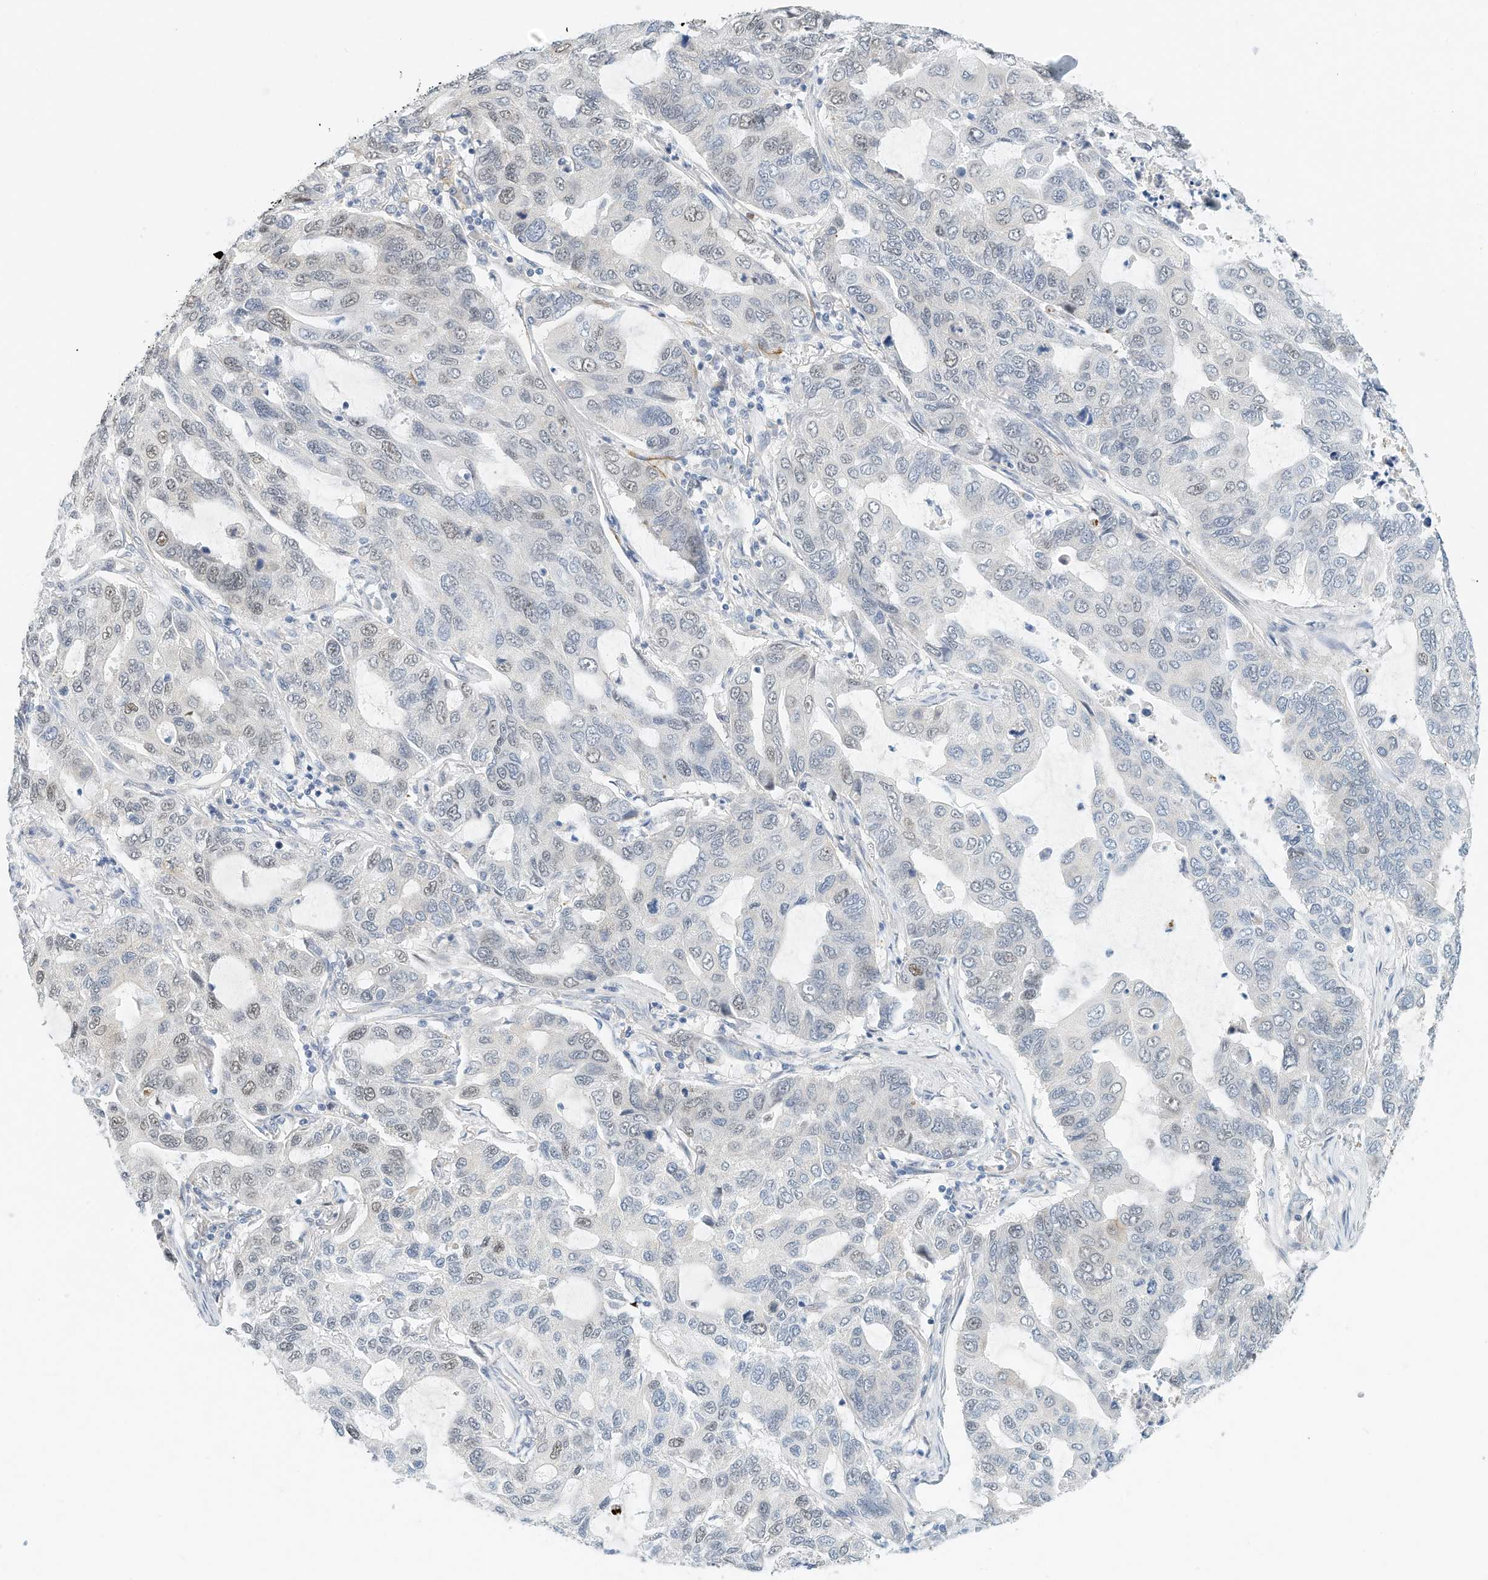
{"staining": {"intensity": "negative", "quantity": "none", "location": "none"}, "tissue": "lung cancer", "cell_type": "Tumor cells", "image_type": "cancer", "snomed": [{"axis": "morphology", "description": "Adenocarcinoma, NOS"}, {"axis": "topography", "description": "Lung"}], "caption": "Tumor cells show no significant protein staining in adenocarcinoma (lung).", "gene": "ARHGAP28", "patient": {"sex": "male", "age": 64}}